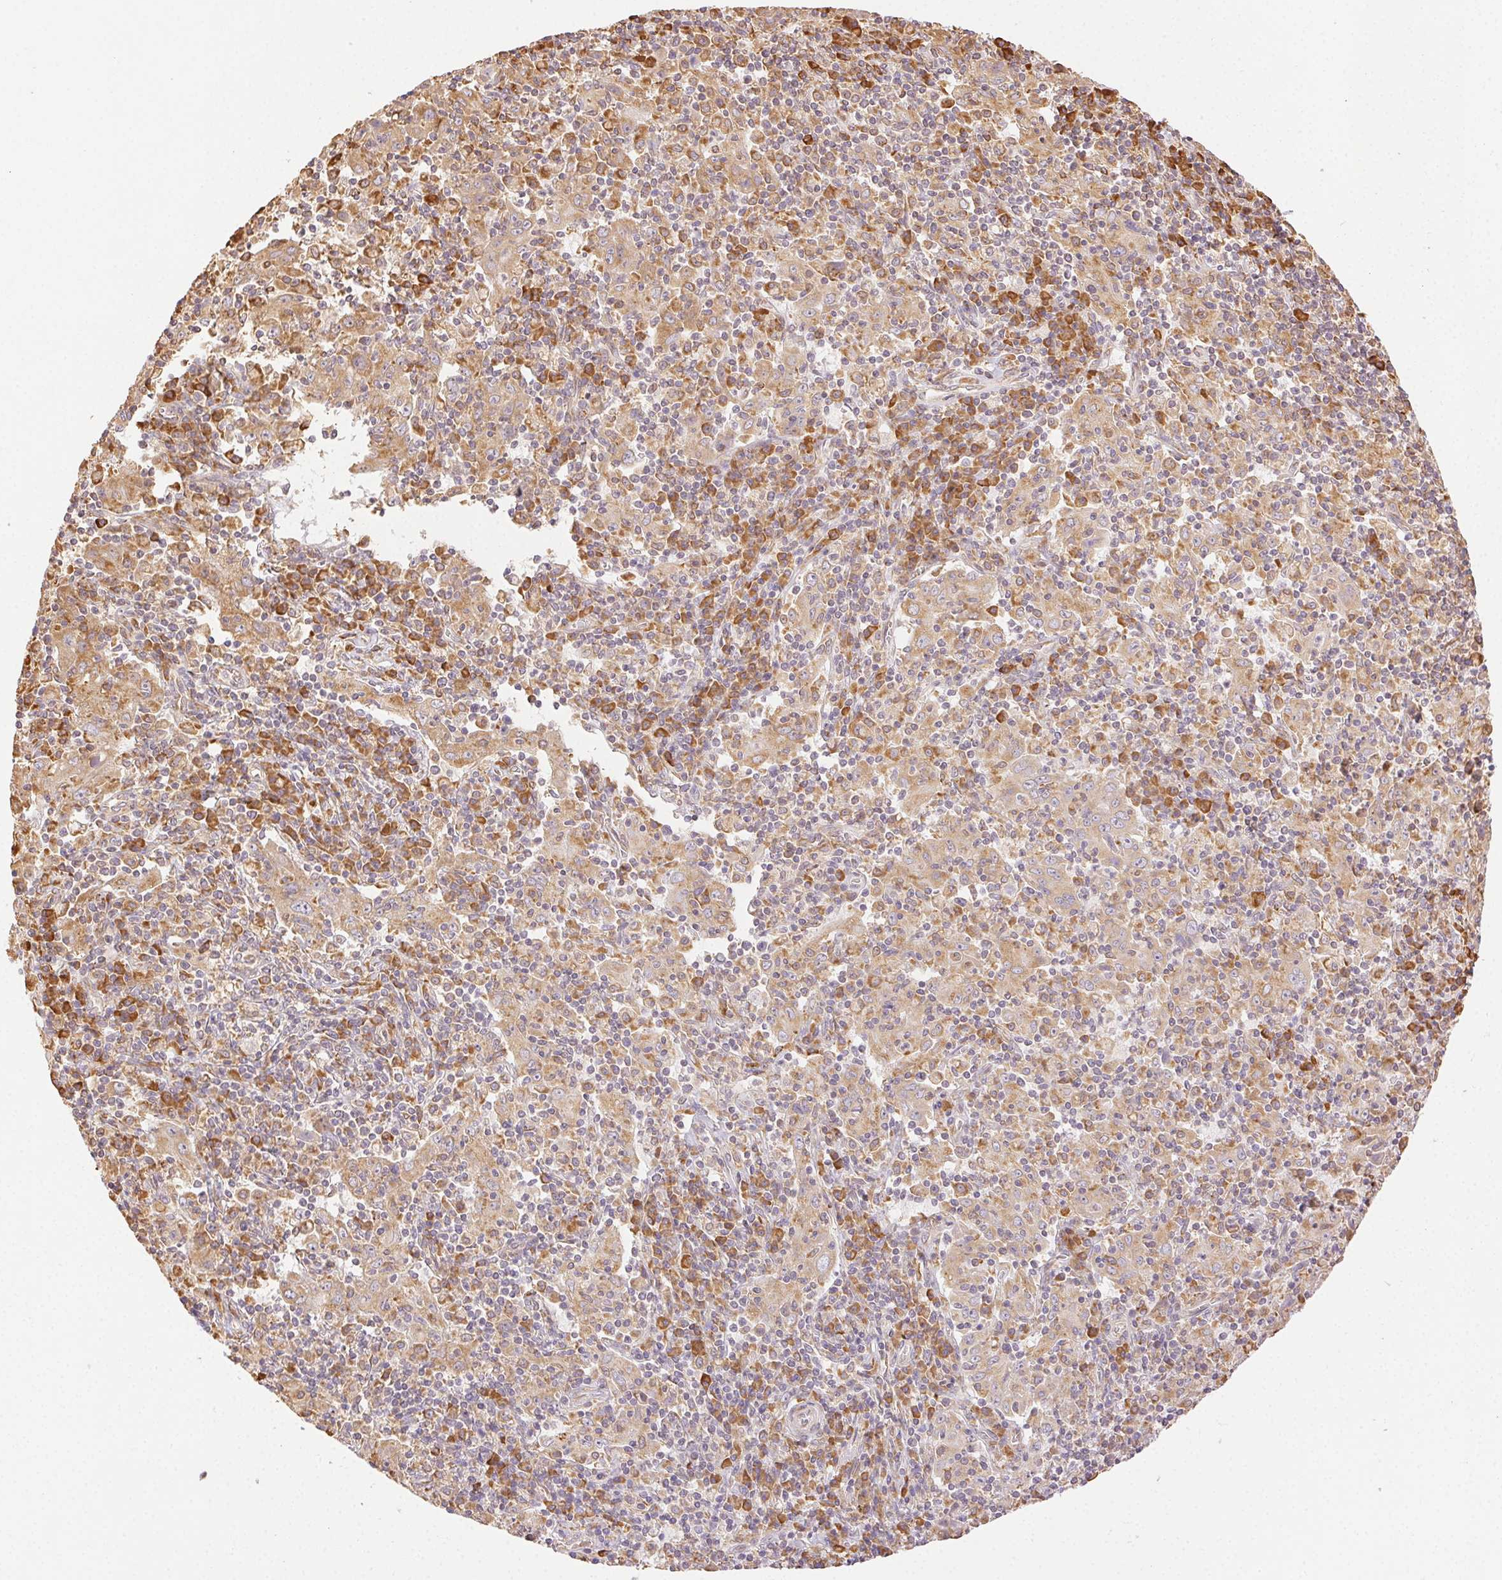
{"staining": {"intensity": "weak", "quantity": ">75%", "location": "cytoplasmic/membranous"}, "tissue": "pancreatic cancer", "cell_type": "Tumor cells", "image_type": "cancer", "snomed": [{"axis": "morphology", "description": "Adenocarcinoma, NOS"}, {"axis": "topography", "description": "Pancreas"}], "caption": "Immunohistochemical staining of pancreatic adenocarcinoma shows weak cytoplasmic/membranous protein positivity in about >75% of tumor cells. (DAB (3,3'-diaminobenzidine) IHC, brown staining for protein, blue staining for nuclei).", "gene": "ENTREP1", "patient": {"sex": "male", "age": 63}}